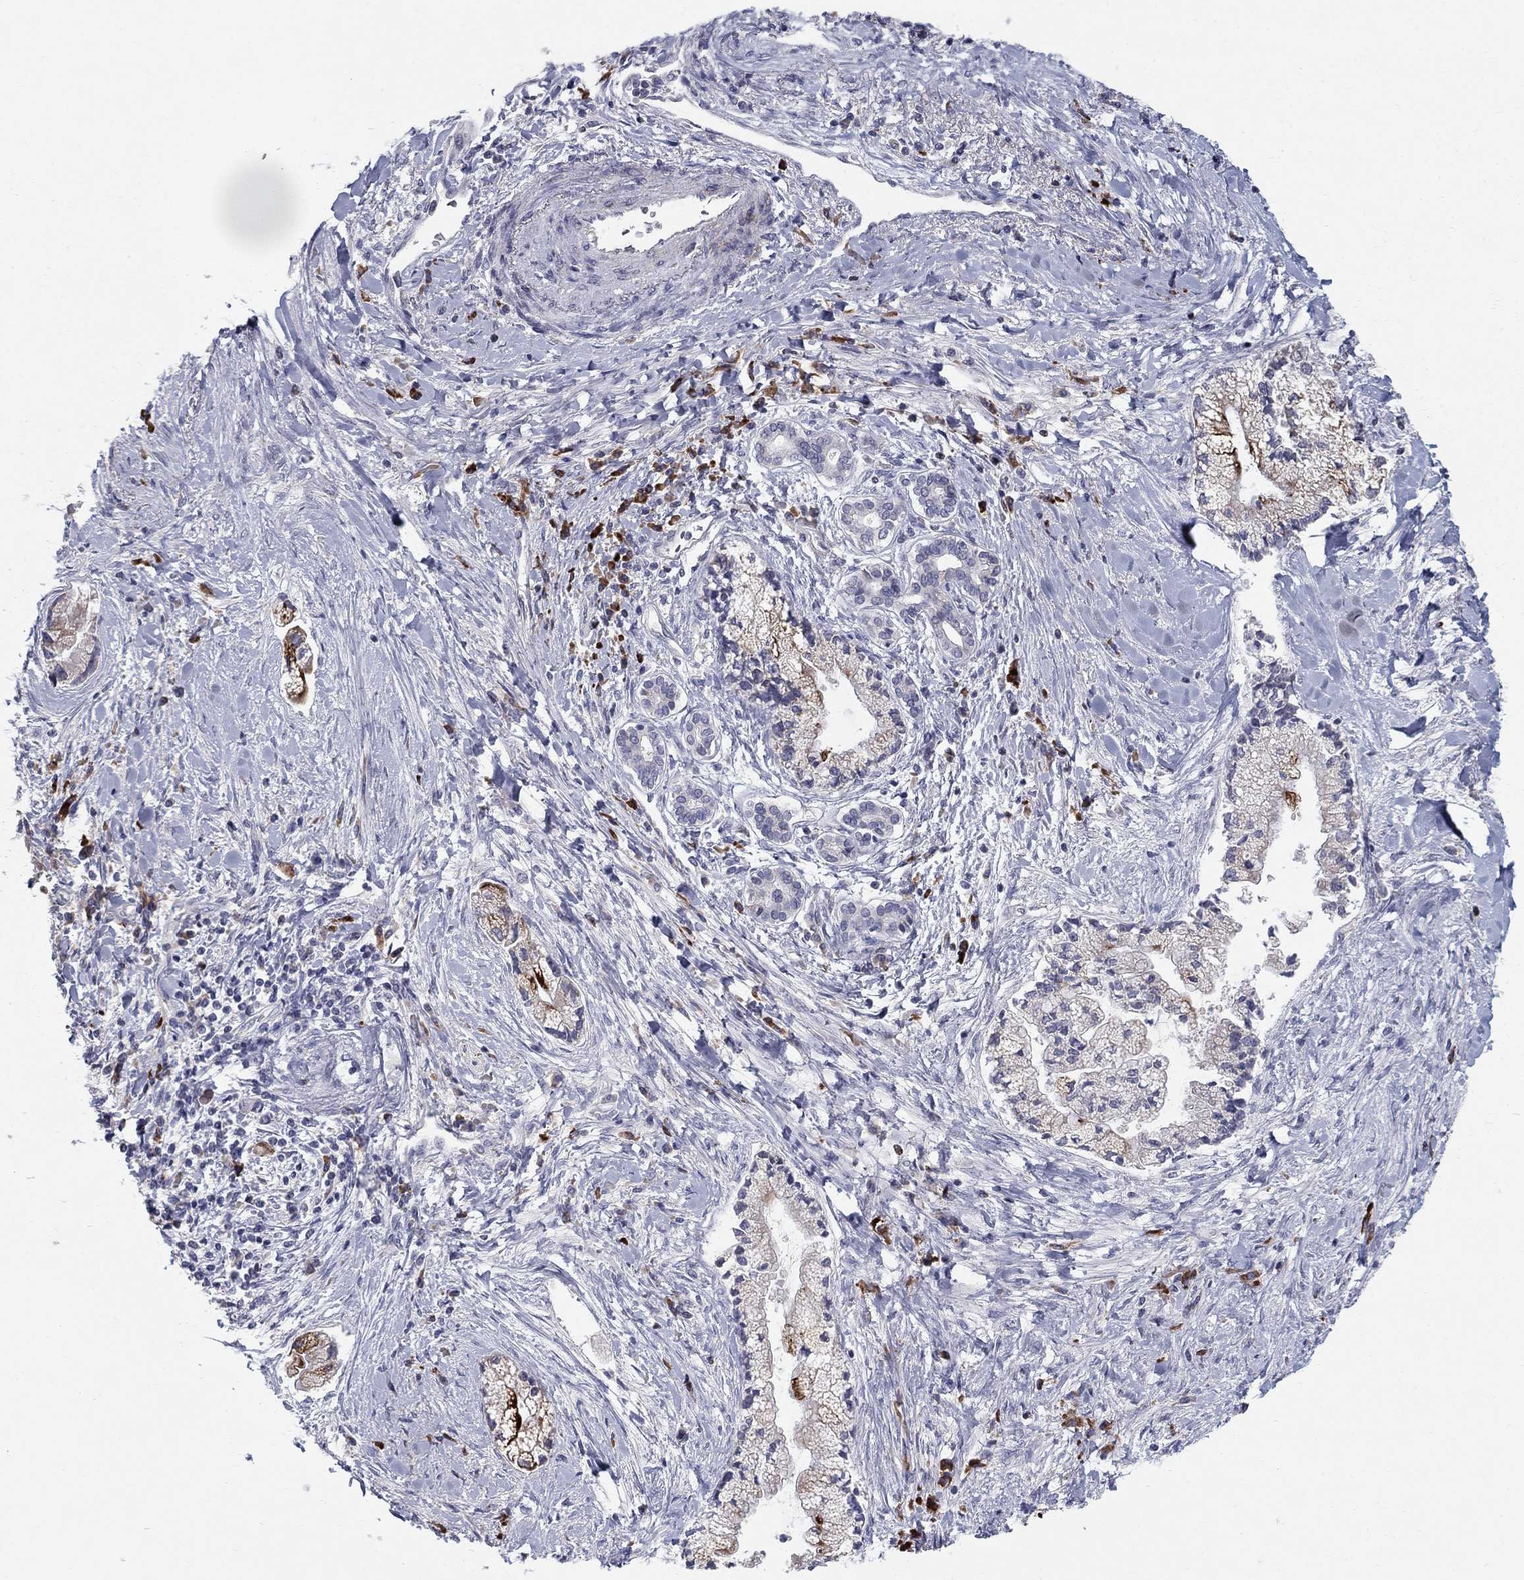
{"staining": {"intensity": "moderate", "quantity": "<25%", "location": "cytoplasmic/membranous"}, "tissue": "liver cancer", "cell_type": "Tumor cells", "image_type": "cancer", "snomed": [{"axis": "morphology", "description": "Cholangiocarcinoma"}, {"axis": "topography", "description": "Liver"}], "caption": "This image shows immunohistochemistry staining of human liver cancer (cholangiocarcinoma), with low moderate cytoplasmic/membranous staining in approximately <25% of tumor cells.", "gene": "NTRK2", "patient": {"sex": "male", "age": 50}}